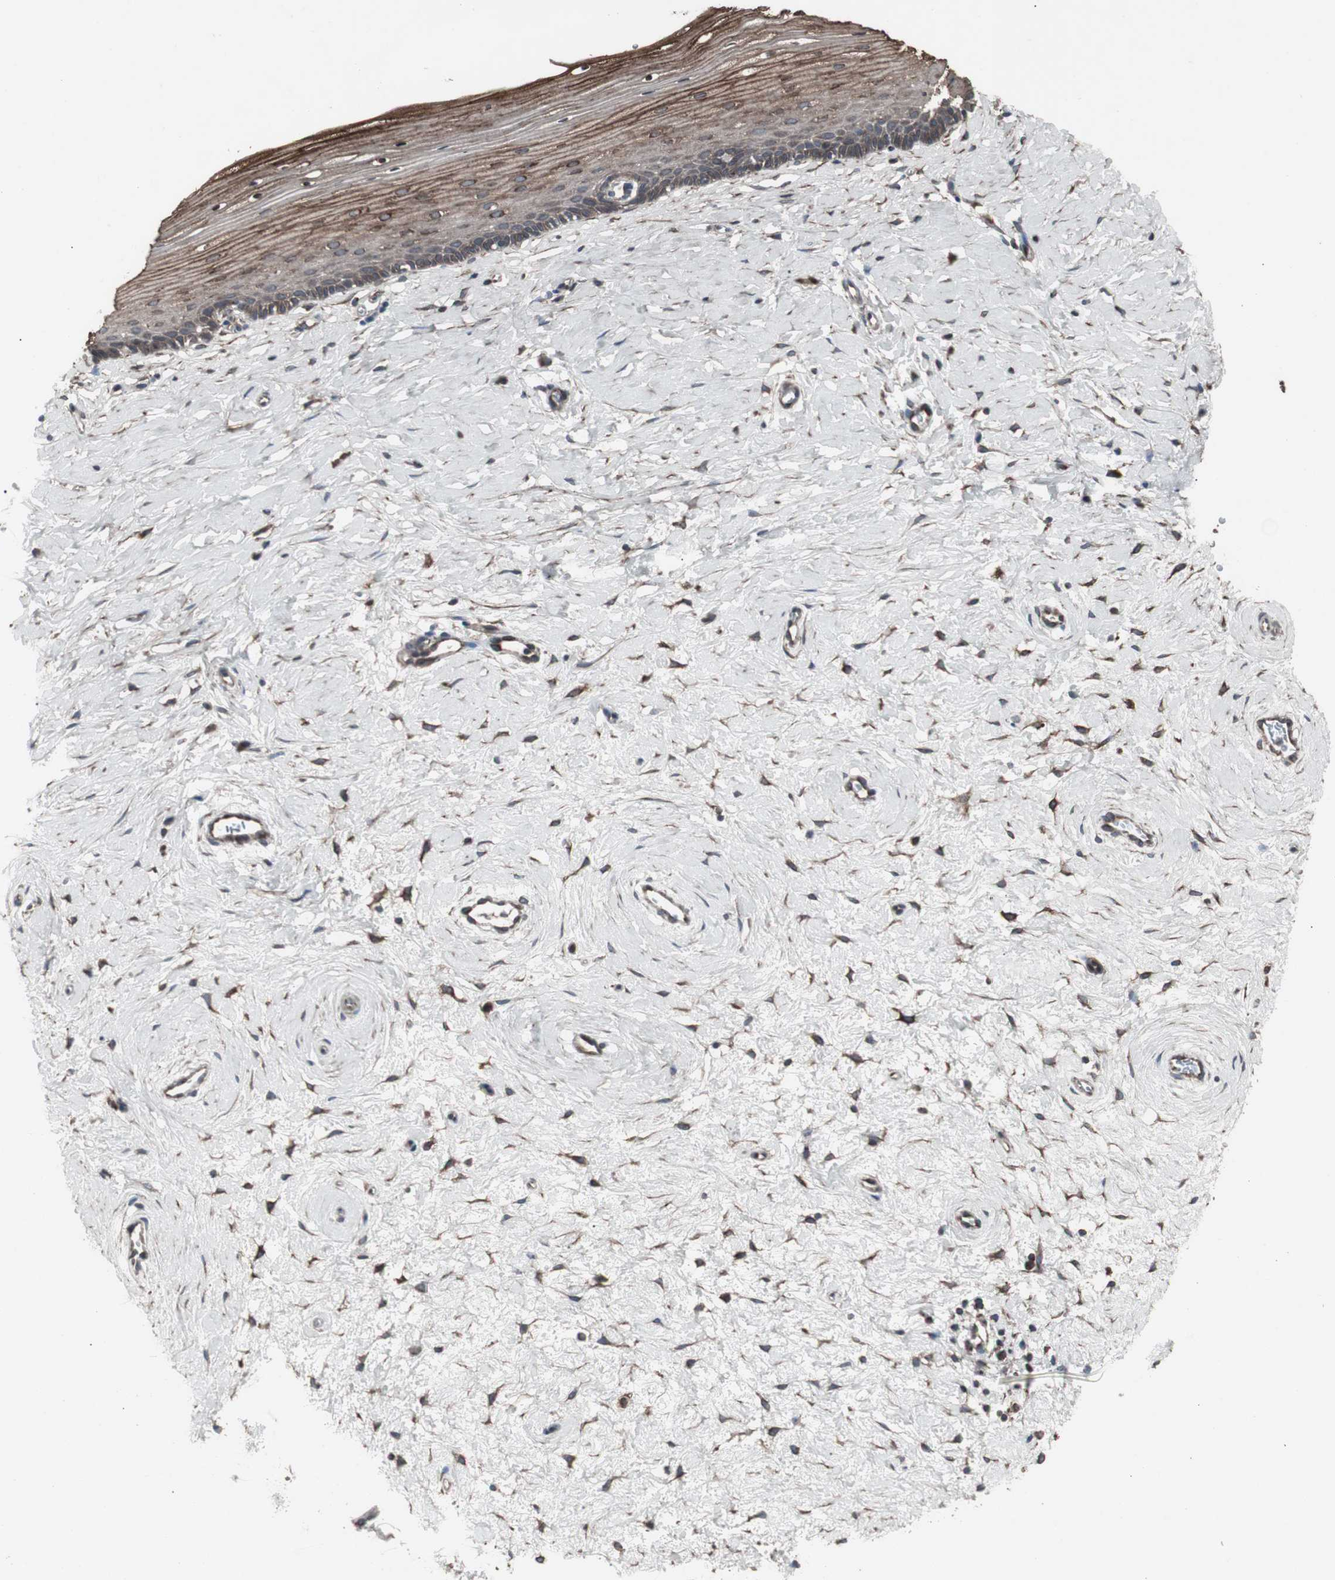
{"staining": {"intensity": "negative", "quantity": "none", "location": "none"}, "tissue": "cervix", "cell_type": "Glandular cells", "image_type": "normal", "snomed": [{"axis": "morphology", "description": "Normal tissue, NOS"}, {"axis": "topography", "description": "Cervix"}], "caption": "DAB immunohistochemical staining of normal human cervix shows no significant expression in glandular cells. Nuclei are stained in blue.", "gene": "SSTR2", "patient": {"sex": "female", "age": 39}}